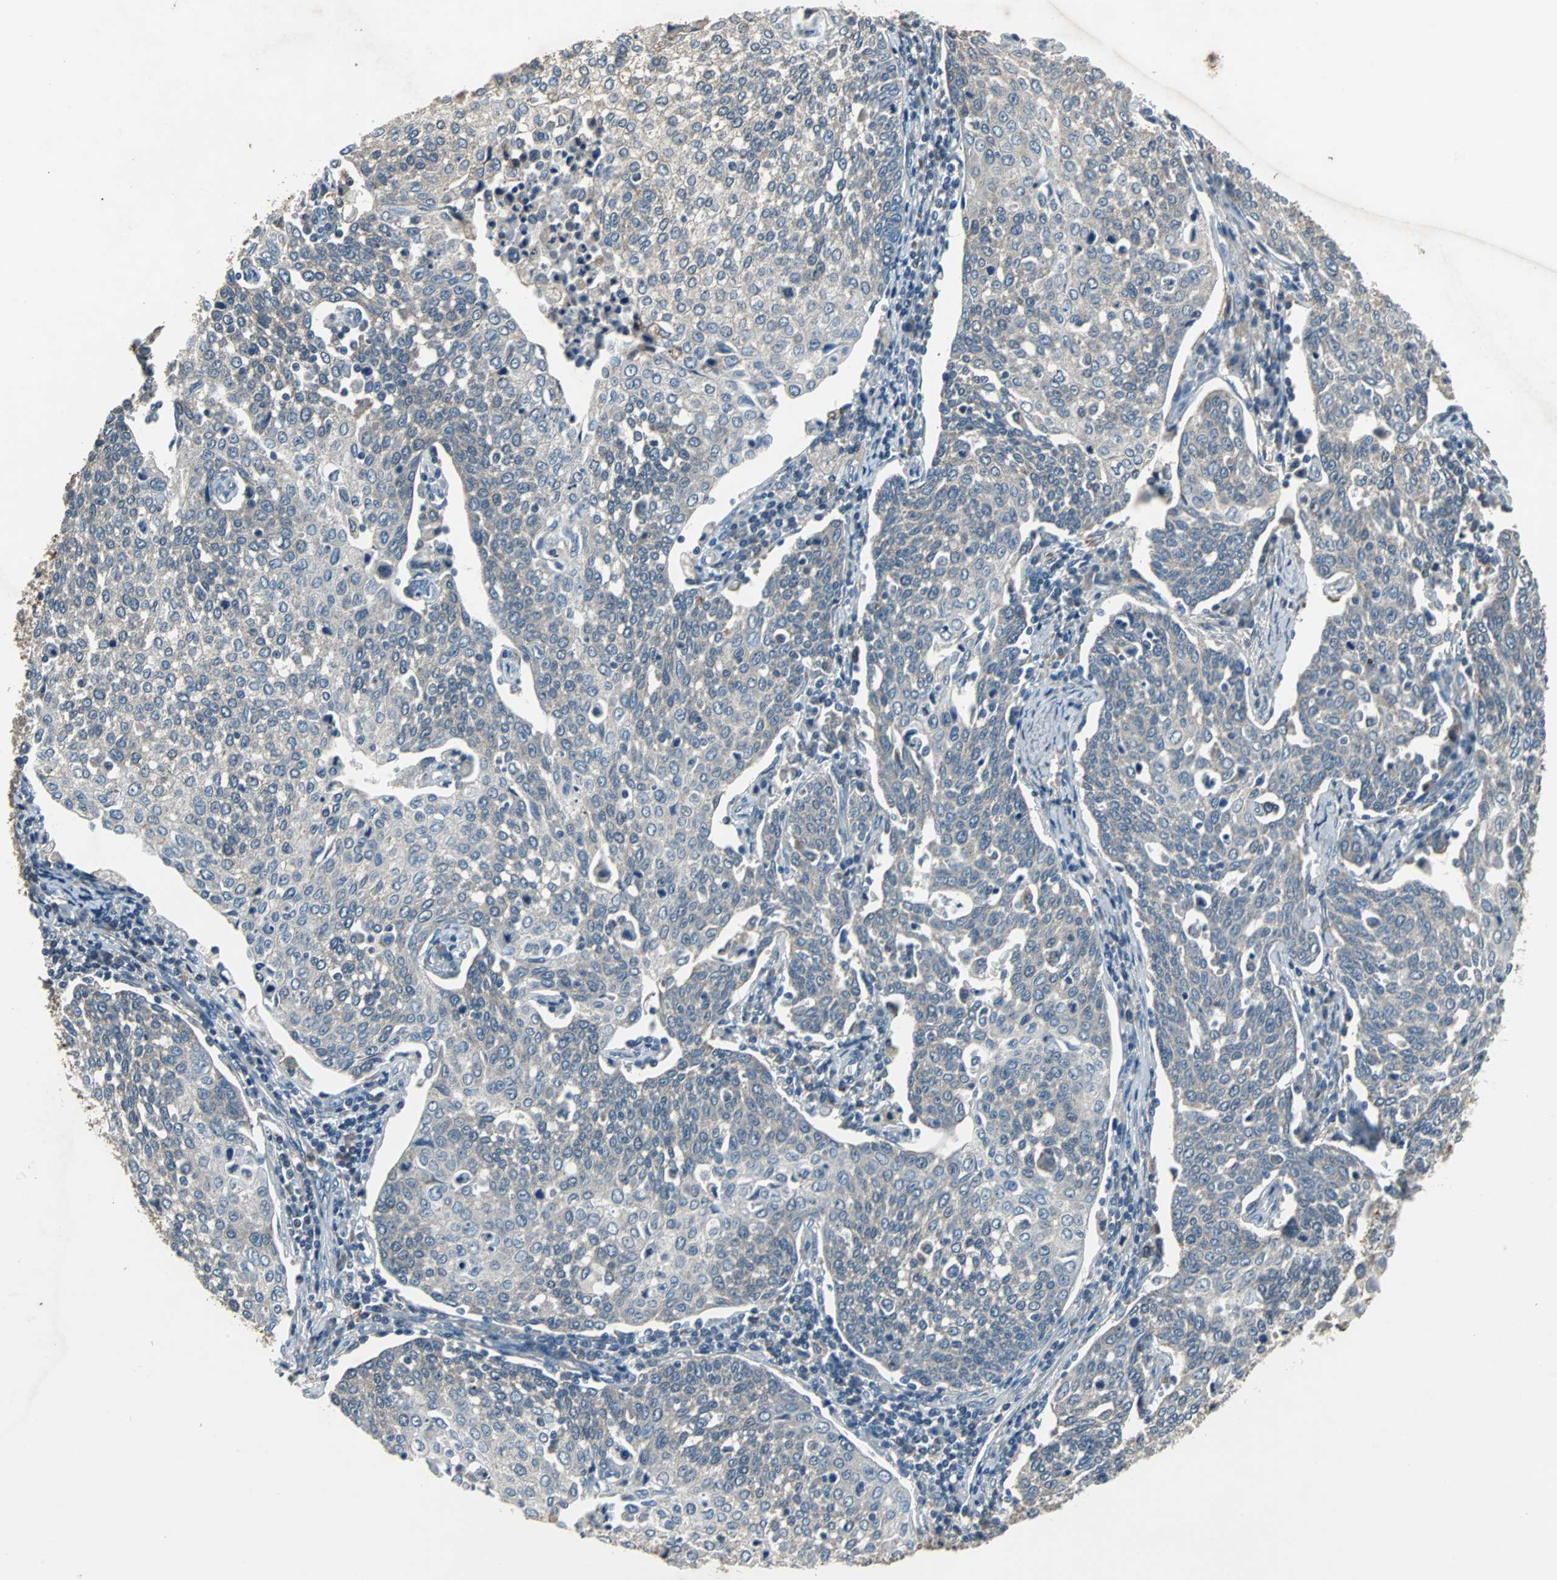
{"staining": {"intensity": "negative", "quantity": "none", "location": "none"}, "tissue": "cervical cancer", "cell_type": "Tumor cells", "image_type": "cancer", "snomed": [{"axis": "morphology", "description": "Squamous cell carcinoma, NOS"}, {"axis": "topography", "description": "Cervix"}], "caption": "A micrograph of cervical squamous cell carcinoma stained for a protein exhibits no brown staining in tumor cells. Nuclei are stained in blue.", "gene": "SOS1", "patient": {"sex": "female", "age": 34}}